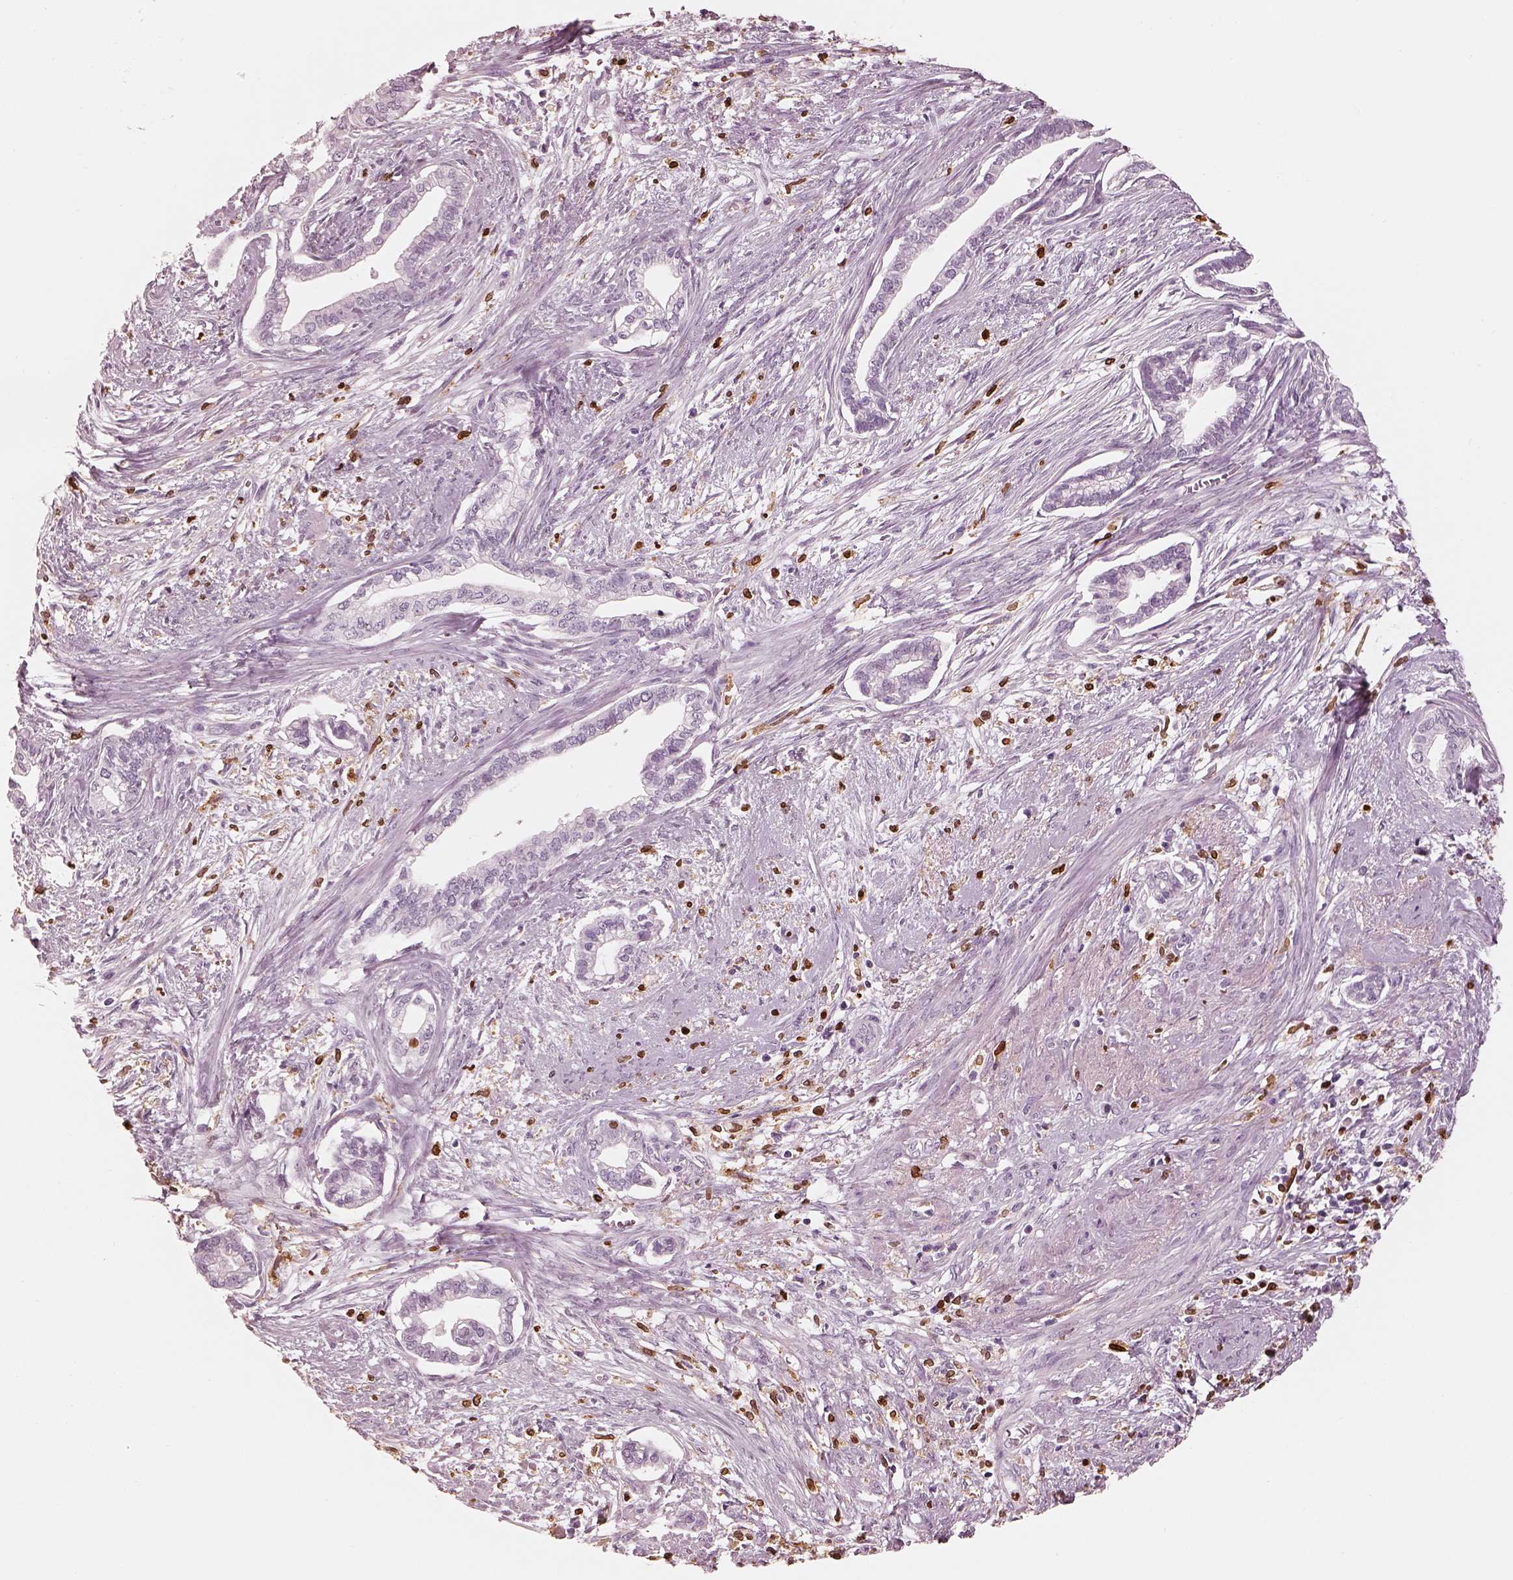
{"staining": {"intensity": "negative", "quantity": "none", "location": "none"}, "tissue": "cervical cancer", "cell_type": "Tumor cells", "image_type": "cancer", "snomed": [{"axis": "morphology", "description": "Adenocarcinoma, NOS"}, {"axis": "topography", "description": "Cervix"}], "caption": "Tumor cells show no significant protein staining in cervical cancer.", "gene": "ALOX5", "patient": {"sex": "female", "age": 62}}